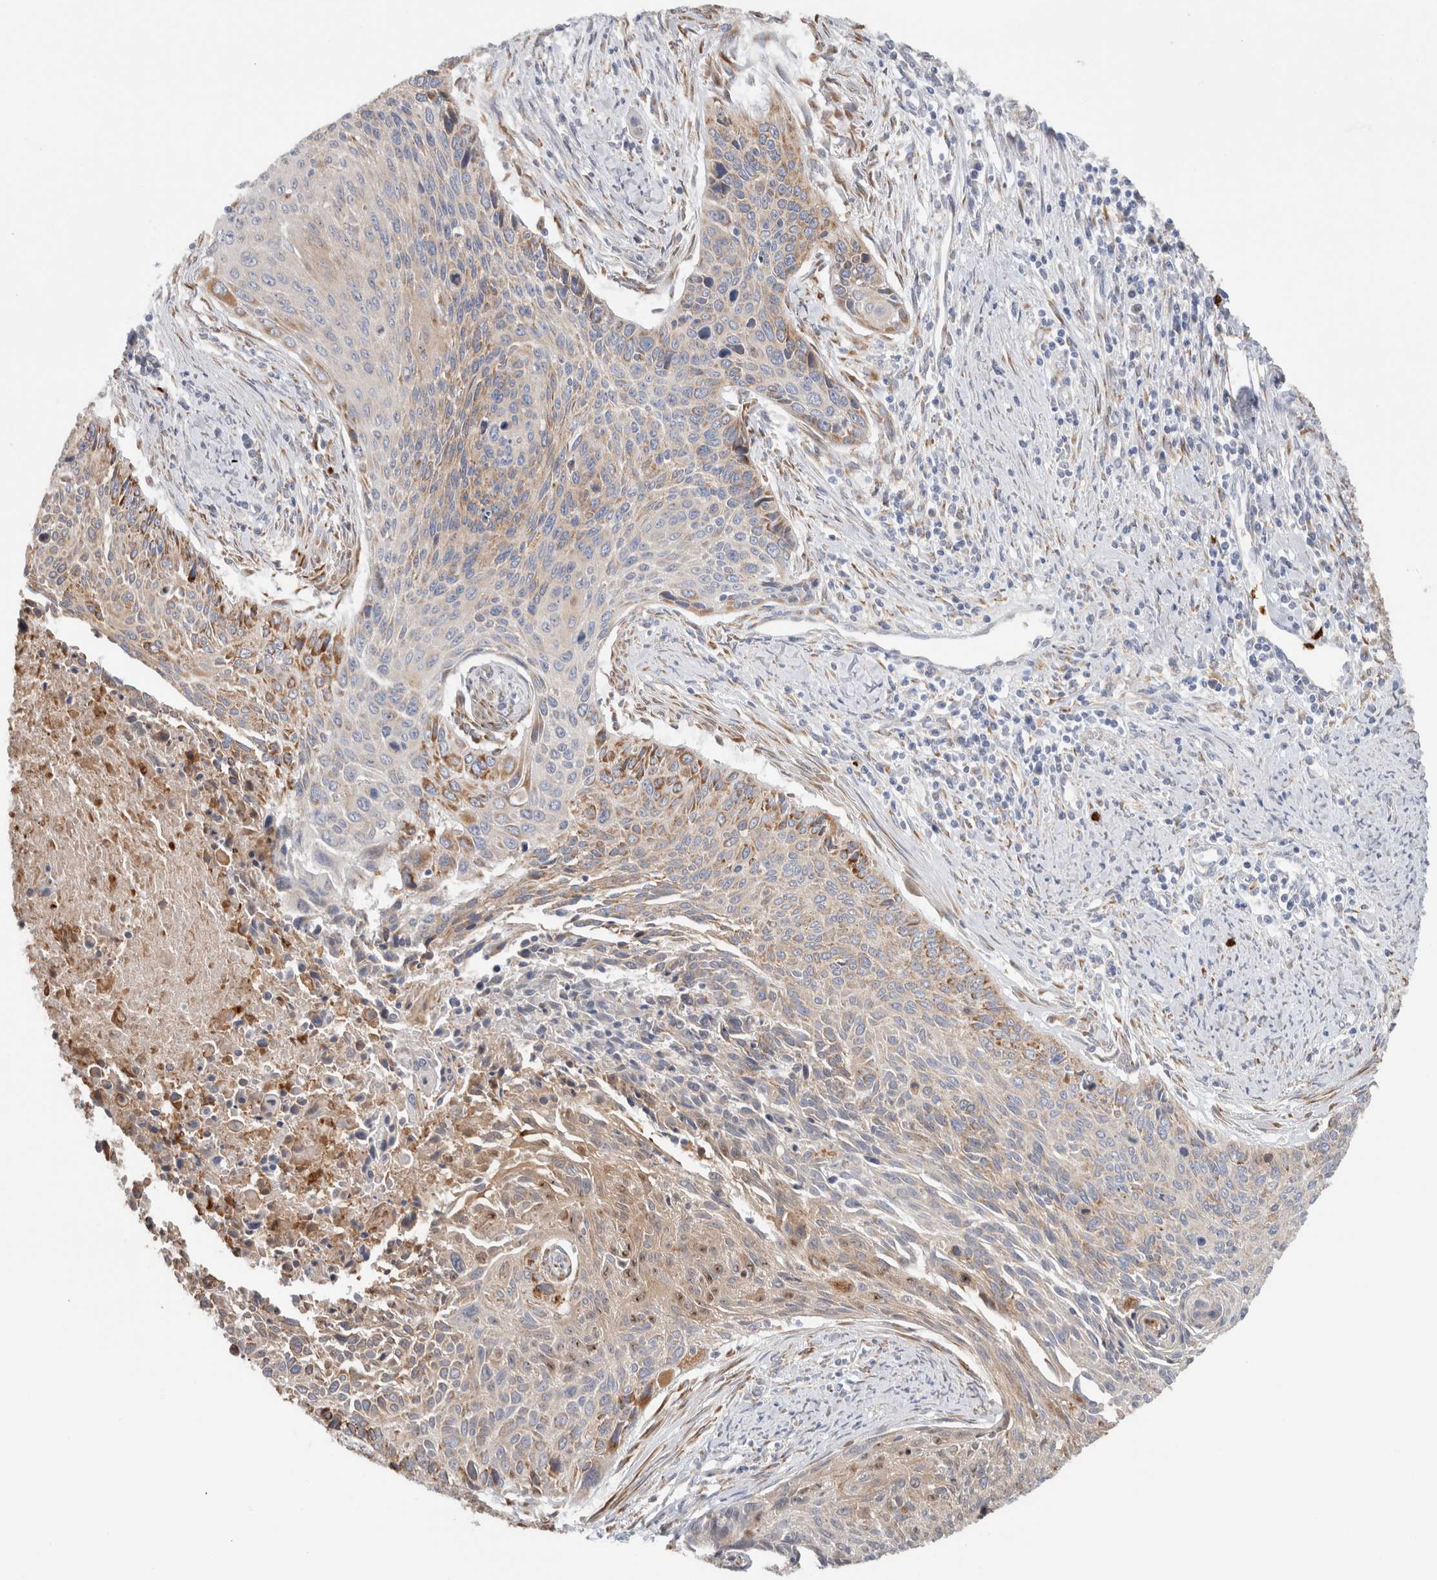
{"staining": {"intensity": "weak", "quantity": "25%-75%", "location": "cytoplasmic/membranous"}, "tissue": "cervical cancer", "cell_type": "Tumor cells", "image_type": "cancer", "snomed": [{"axis": "morphology", "description": "Squamous cell carcinoma, NOS"}, {"axis": "topography", "description": "Cervix"}], "caption": "Immunohistochemical staining of human cervical cancer shows weak cytoplasmic/membranous protein positivity in approximately 25%-75% of tumor cells. The protein is shown in brown color, while the nuclei are stained blue.", "gene": "P4HA1", "patient": {"sex": "female", "age": 55}}